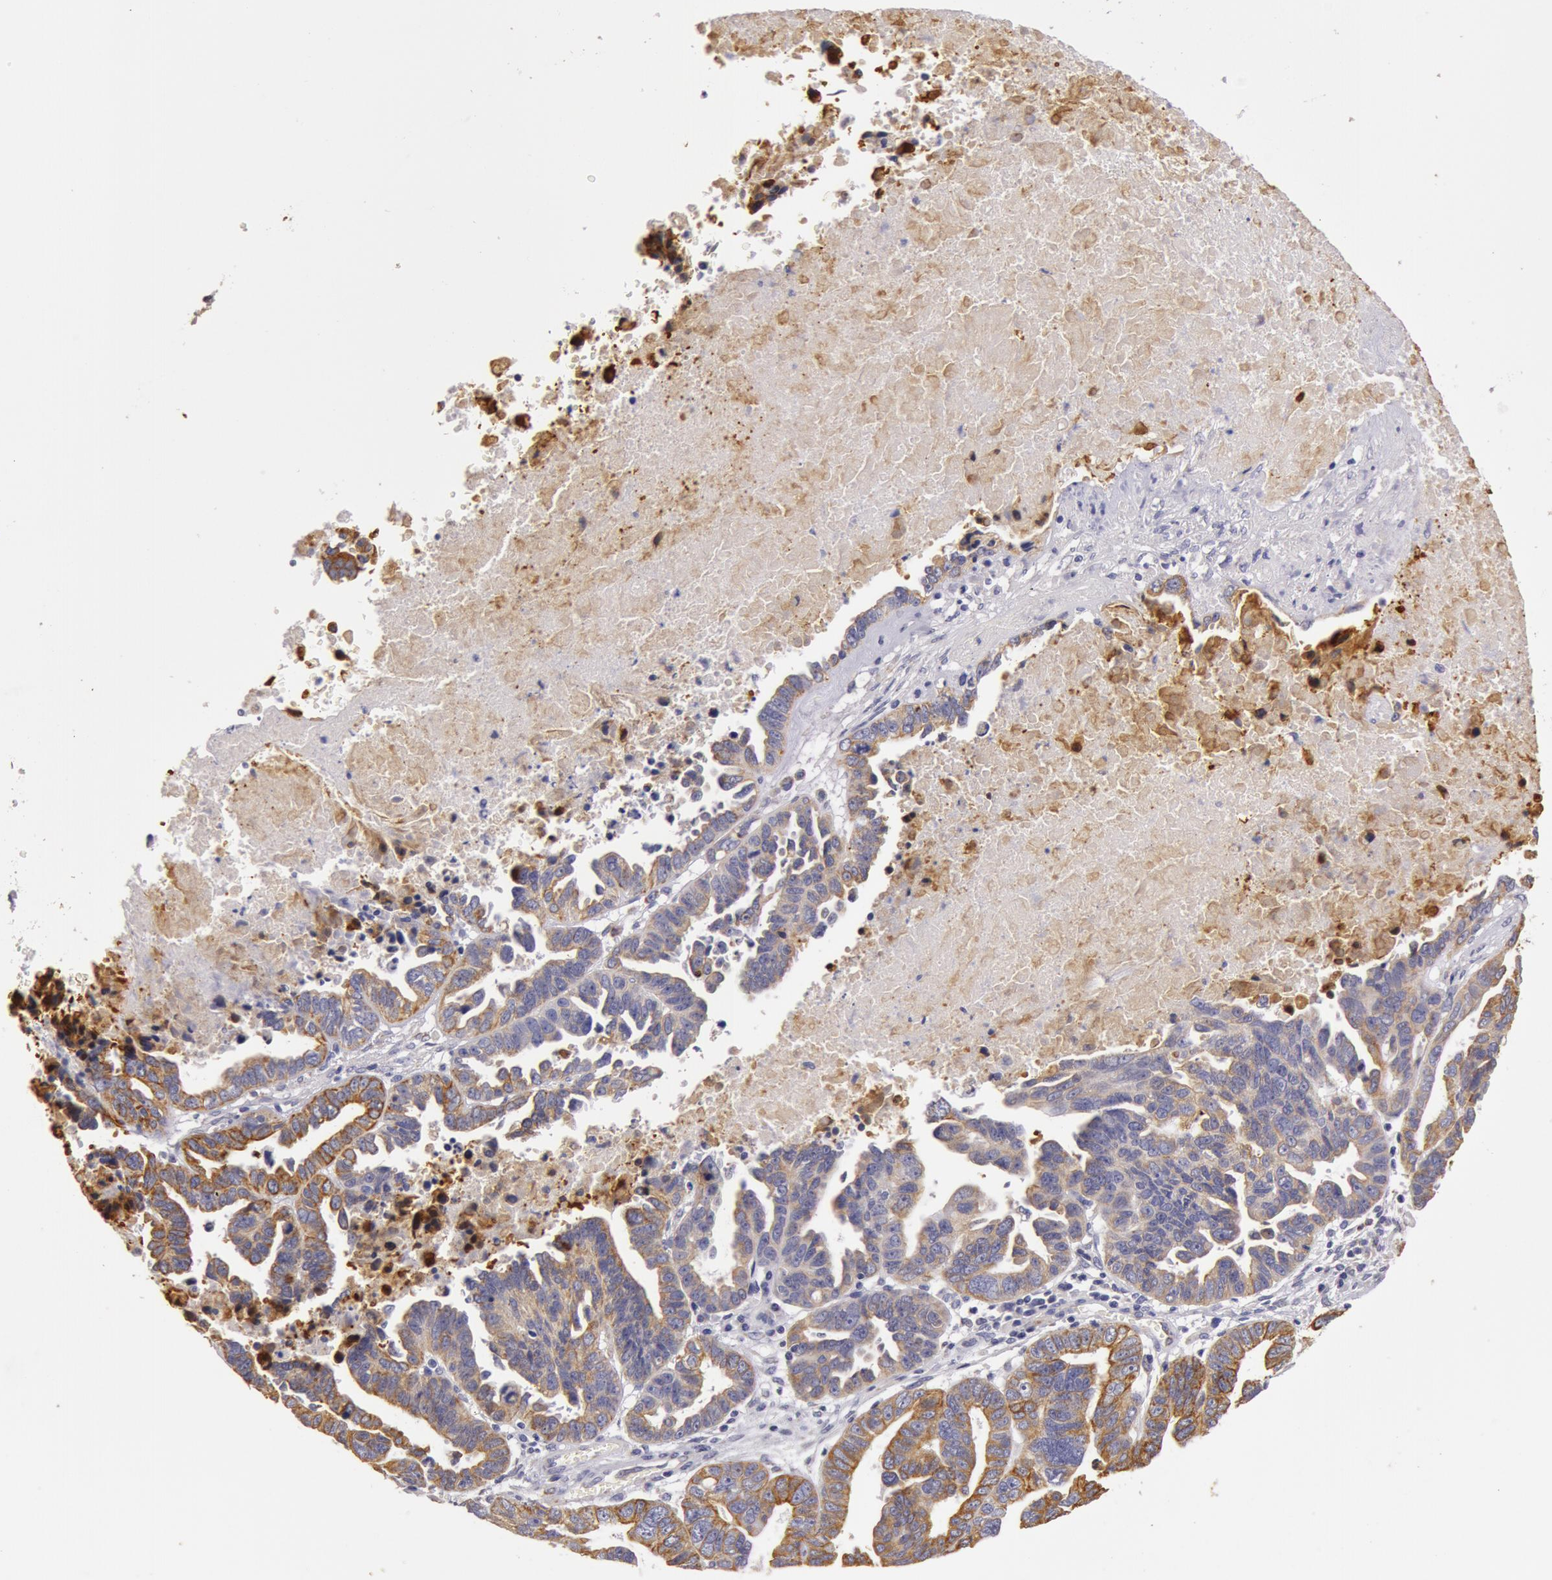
{"staining": {"intensity": "moderate", "quantity": ">75%", "location": "cytoplasmic/membranous"}, "tissue": "ovarian cancer", "cell_type": "Tumor cells", "image_type": "cancer", "snomed": [{"axis": "morphology", "description": "Carcinoma, endometroid"}, {"axis": "morphology", "description": "Cystadenocarcinoma, serous, NOS"}, {"axis": "topography", "description": "Ovary"}], "caption": "Immunohistochemistry (IHC) (DAB (3,3'-diaminobenzidine)) staining of ovarian cancer (endometroid carcinoma) displays moderate cytoplasmic/membranous protein staining in about >75% of tumor cells. The staining was performed using DAB to visualize the protein expression in brown, while the nuclei were stained in blue with hematoxylin (Magnification: 20x).", "gene": "KRT18", "patient": {"sex": "female", "age": 45}}